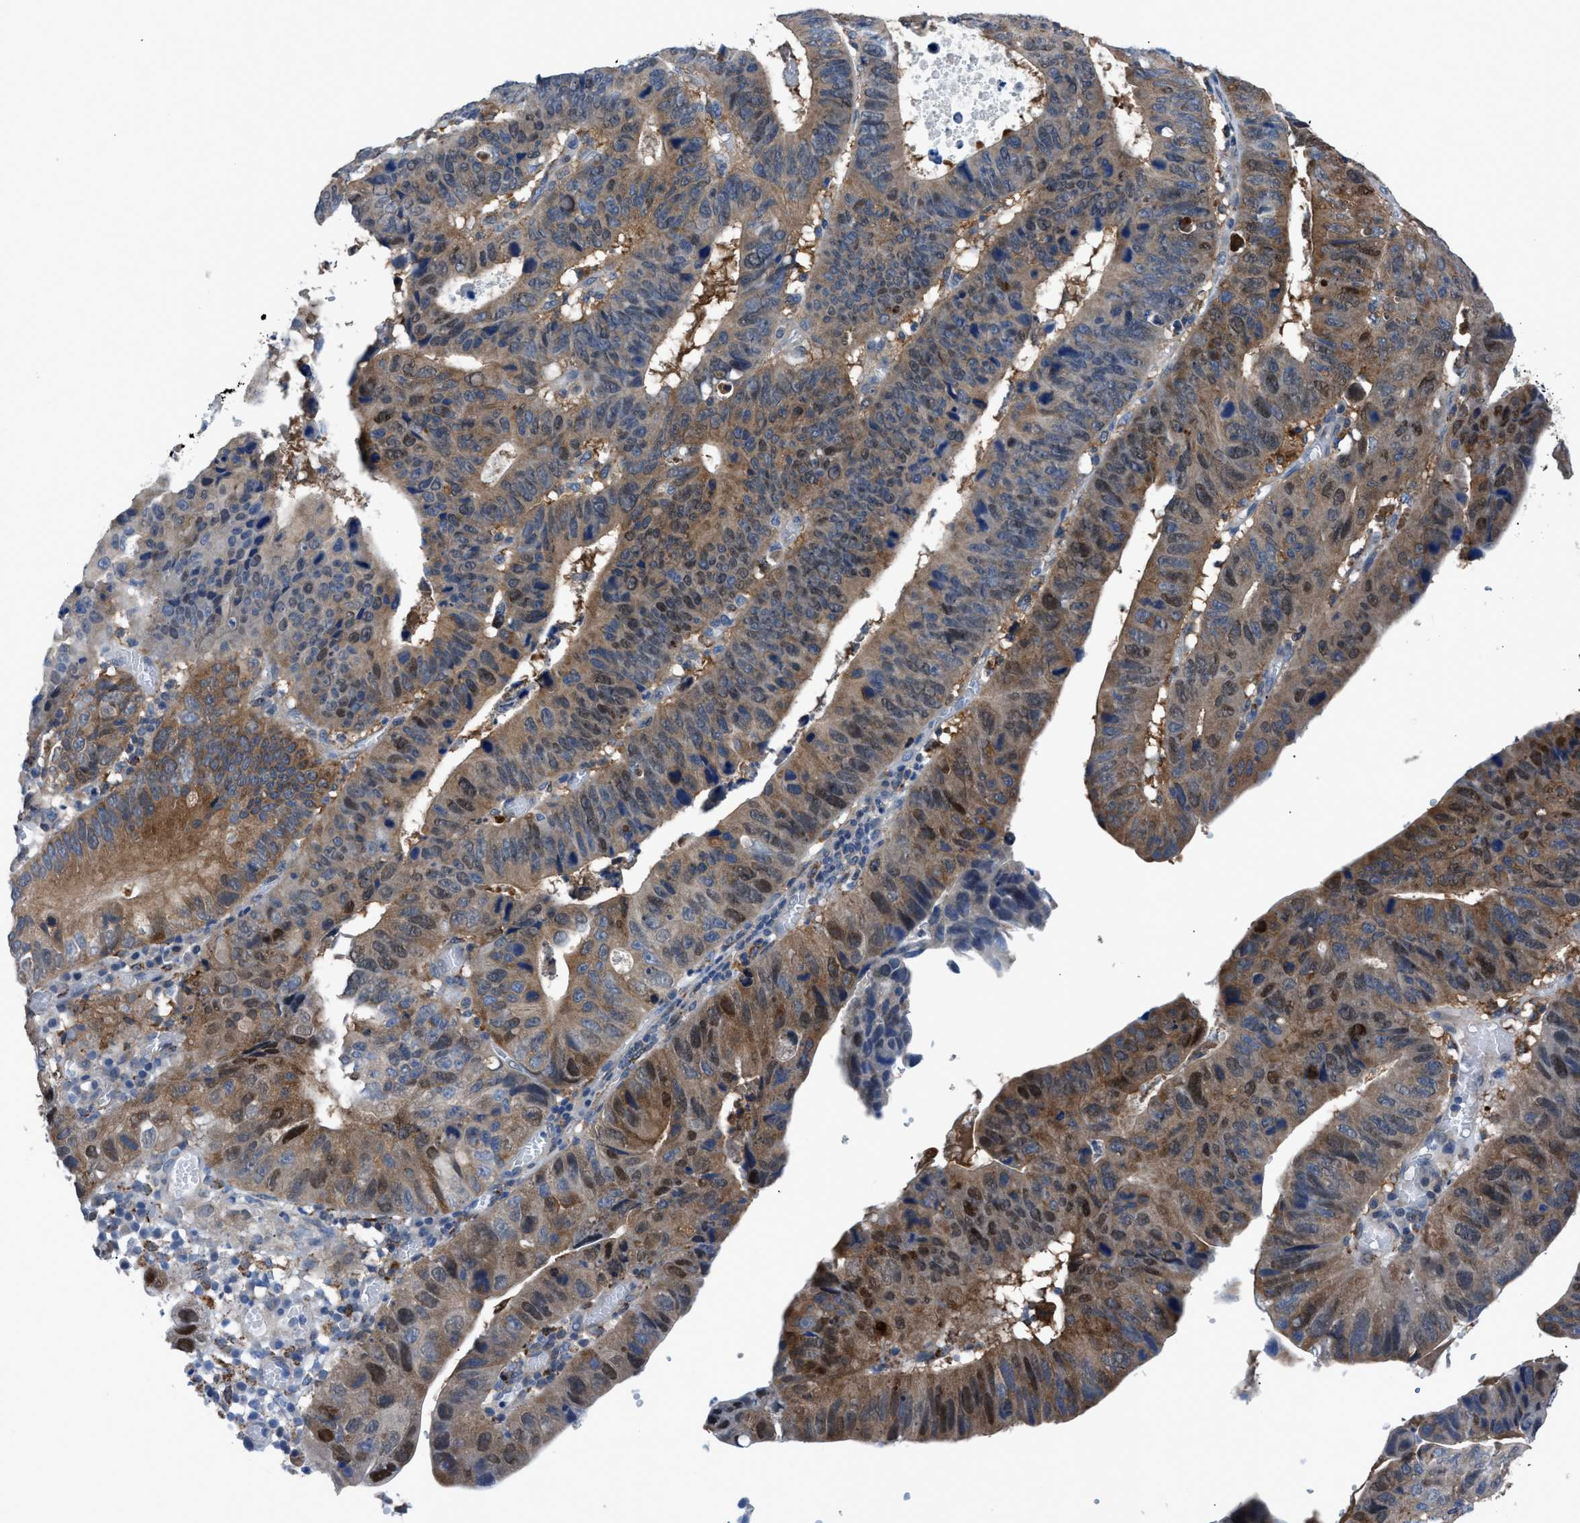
{"staining": {"intensity": "moderate", "quantity": ">75%", "location": "cytoplasmic/membranous,nuclear"}, "tissue": "stomach cancer", "cell_type": "Tumor cells", "image_type": "cancer", "snomed": [{"axis": "morphology", "description": "Adenocarcinoma, NOS"}, {"axis": "topography", "description": "Stomach"}], "caption": "Brown immunohistochemical staining in human stomach cancer shows moderate cytoplasmic/membranous and nuclear staining in approximately >75% of tumor cells.", "gene": "TMEM45B", "patient": {"sex": "male", "age": 59}}